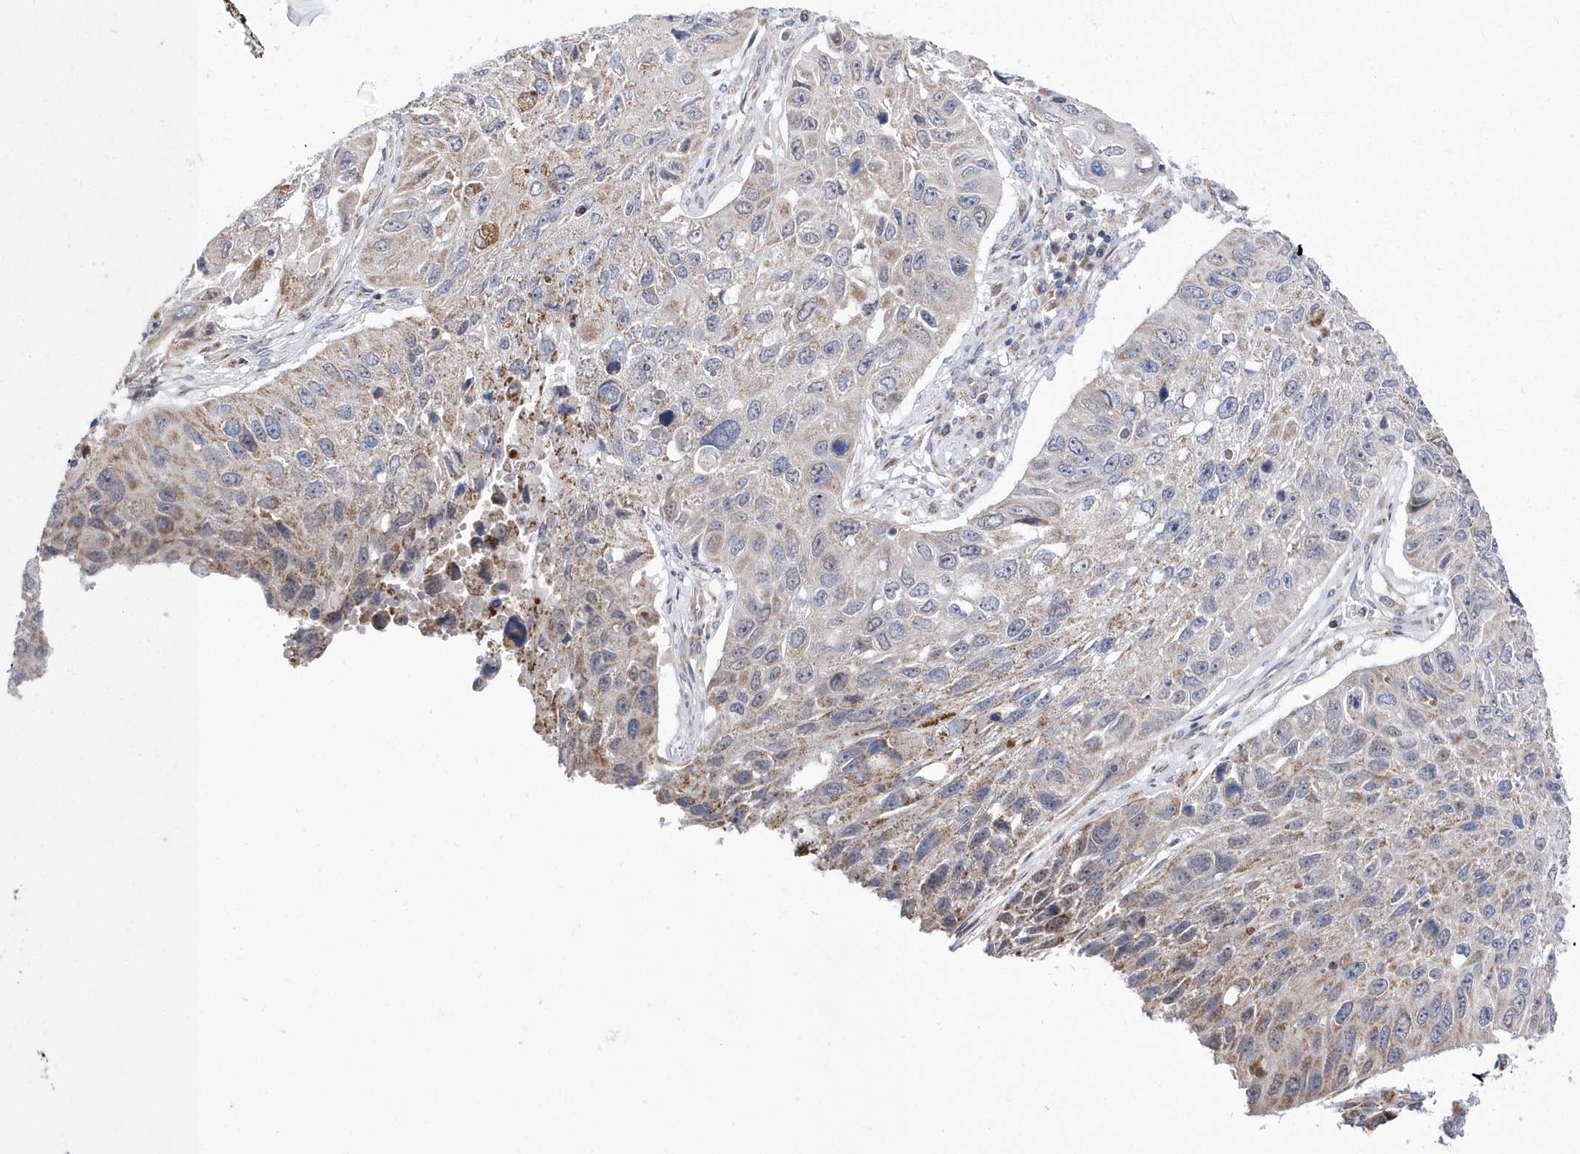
{"staining": {"intensity": "moderate", "quantity": "25%-75%", "location": "cytoplasmic/membranous"}, "tissue": "lung cancer", "cell_type": "Tumor cells", "image_type": "cancer", "snomed": [{"axis": "morphology", "description": "Squamous cell carcinoma, NOS"}, {"axis": "topography", "description": "Lung"}], "caption": "Lung squamous cell carcinoma was stained to show a protein in brown. There is medium levels of moderate cytoplasmic/membranous staining in approximately 25%-75% of tumor cells.", "gene": "SPATA5", "patient": {"sex": "male", "age": 61}}